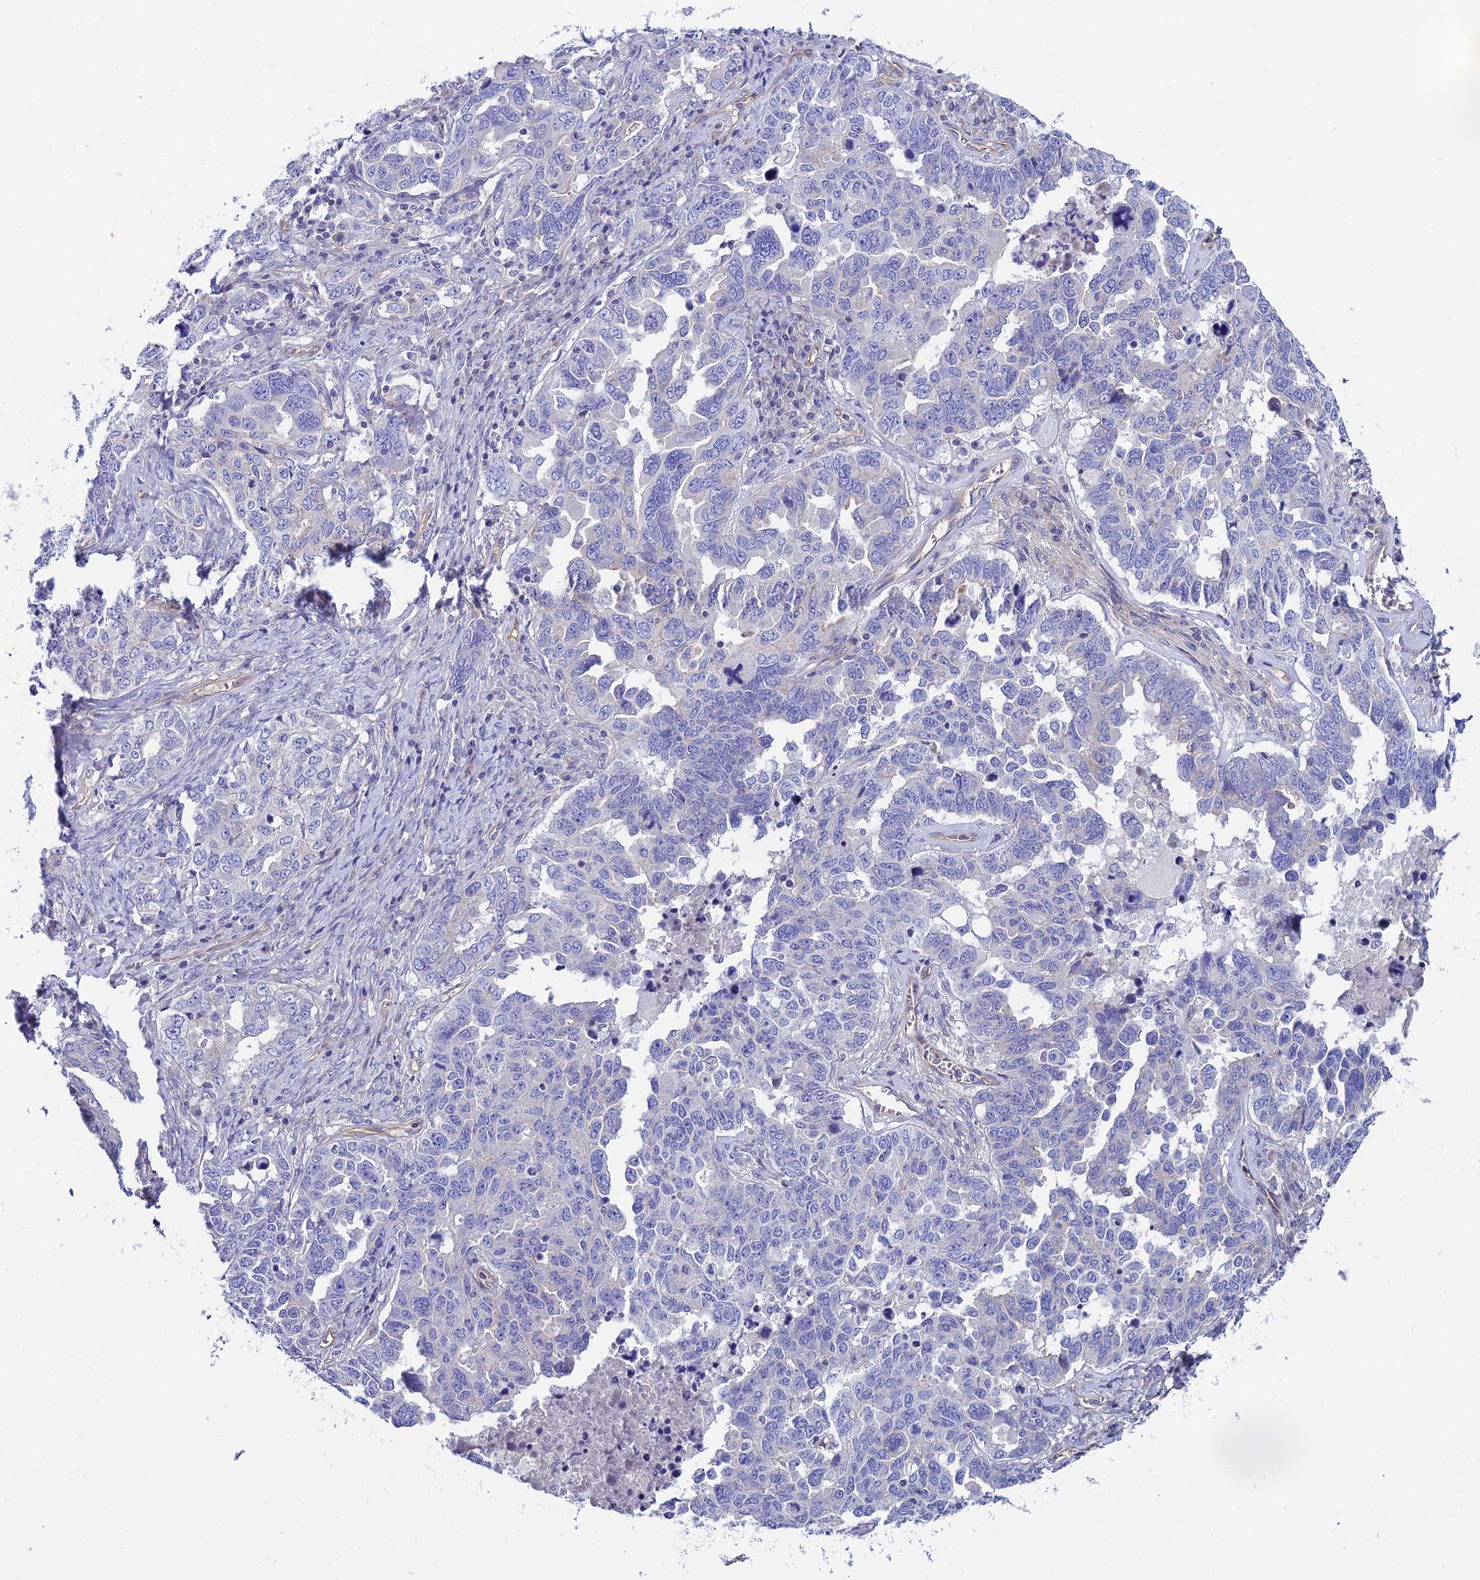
{"staining": {"intensity": "negative", "quantity": "none", "location": "none"}, "tissue": "ovarian cancer", "cell_type": "Tumor cells", "image_type": "cancer", "snomed": [{"axis": "morphology", "description": "Carcinoma, endometroid"}, {"axis": "topography", "description": "Ovary"}], "caption": "DAB immunohistochemical staining of human ovarian cancer reveals no significant expression in tumor cells.", "gene": "PPFIA3", "patient": {"sex": "female", "age": 62}}